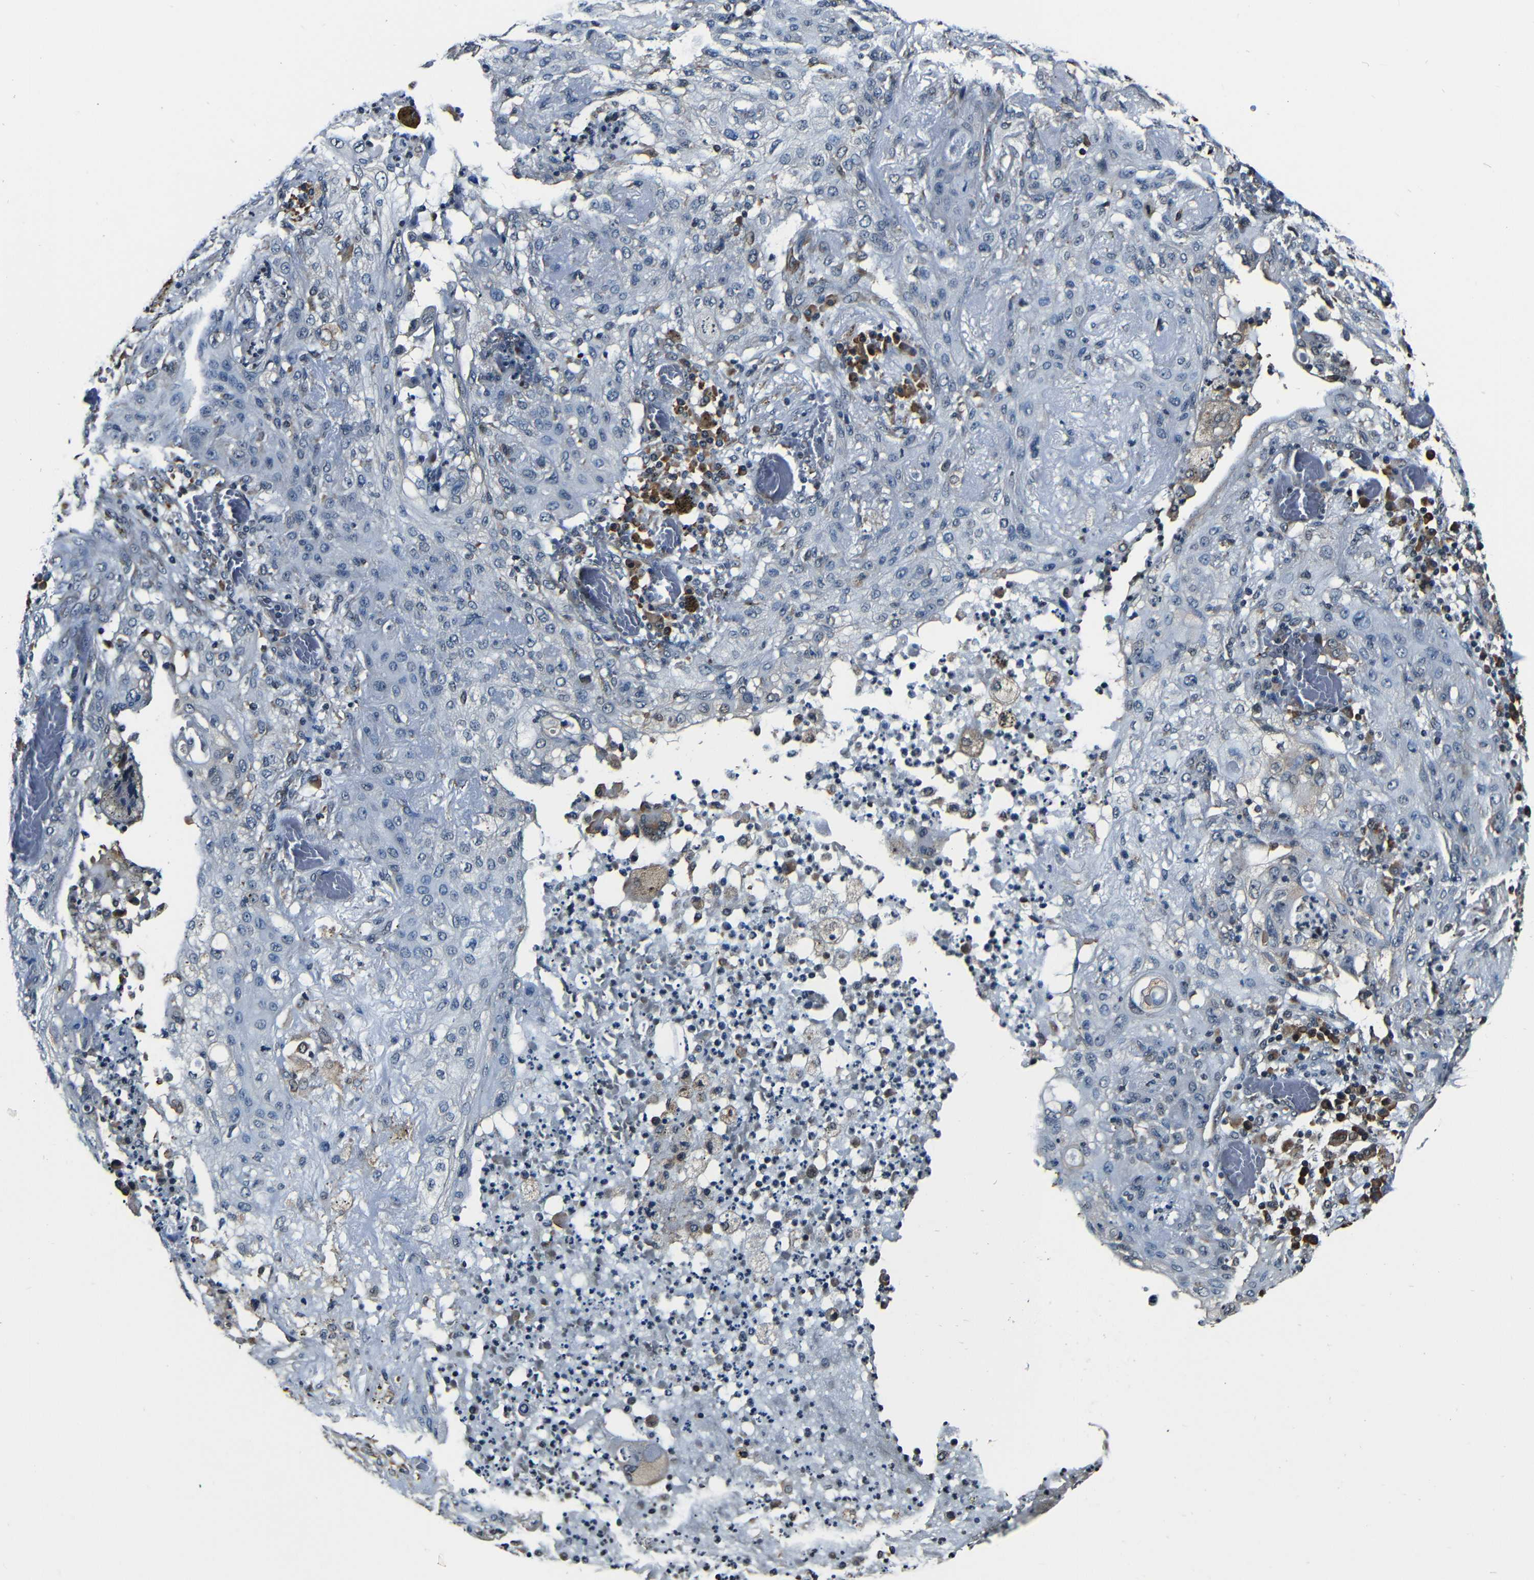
{"staining": {"intensity": "negative", "quantity": "none", "location": "none"}, "tissue": "lung cancer", "cell_type": "Tumor cells", "image_type": "cancer", "snomed": [{"axis": "morphology", "description": "Squamous cell carcinoma, NOS"}, {"axis": "topography", "description": "Lung"}], "caption": "Immunohistochemistry of lung cancer (squamous cell carcinoma) reveals no positivity in tumor cells. (Stains: DAB IHC with hematoxylin counter stain, Microscopy: brightfield microscopy at high magnification).", "gene": "NCBP3", "patient": {"sex": "female", "age": 47}}